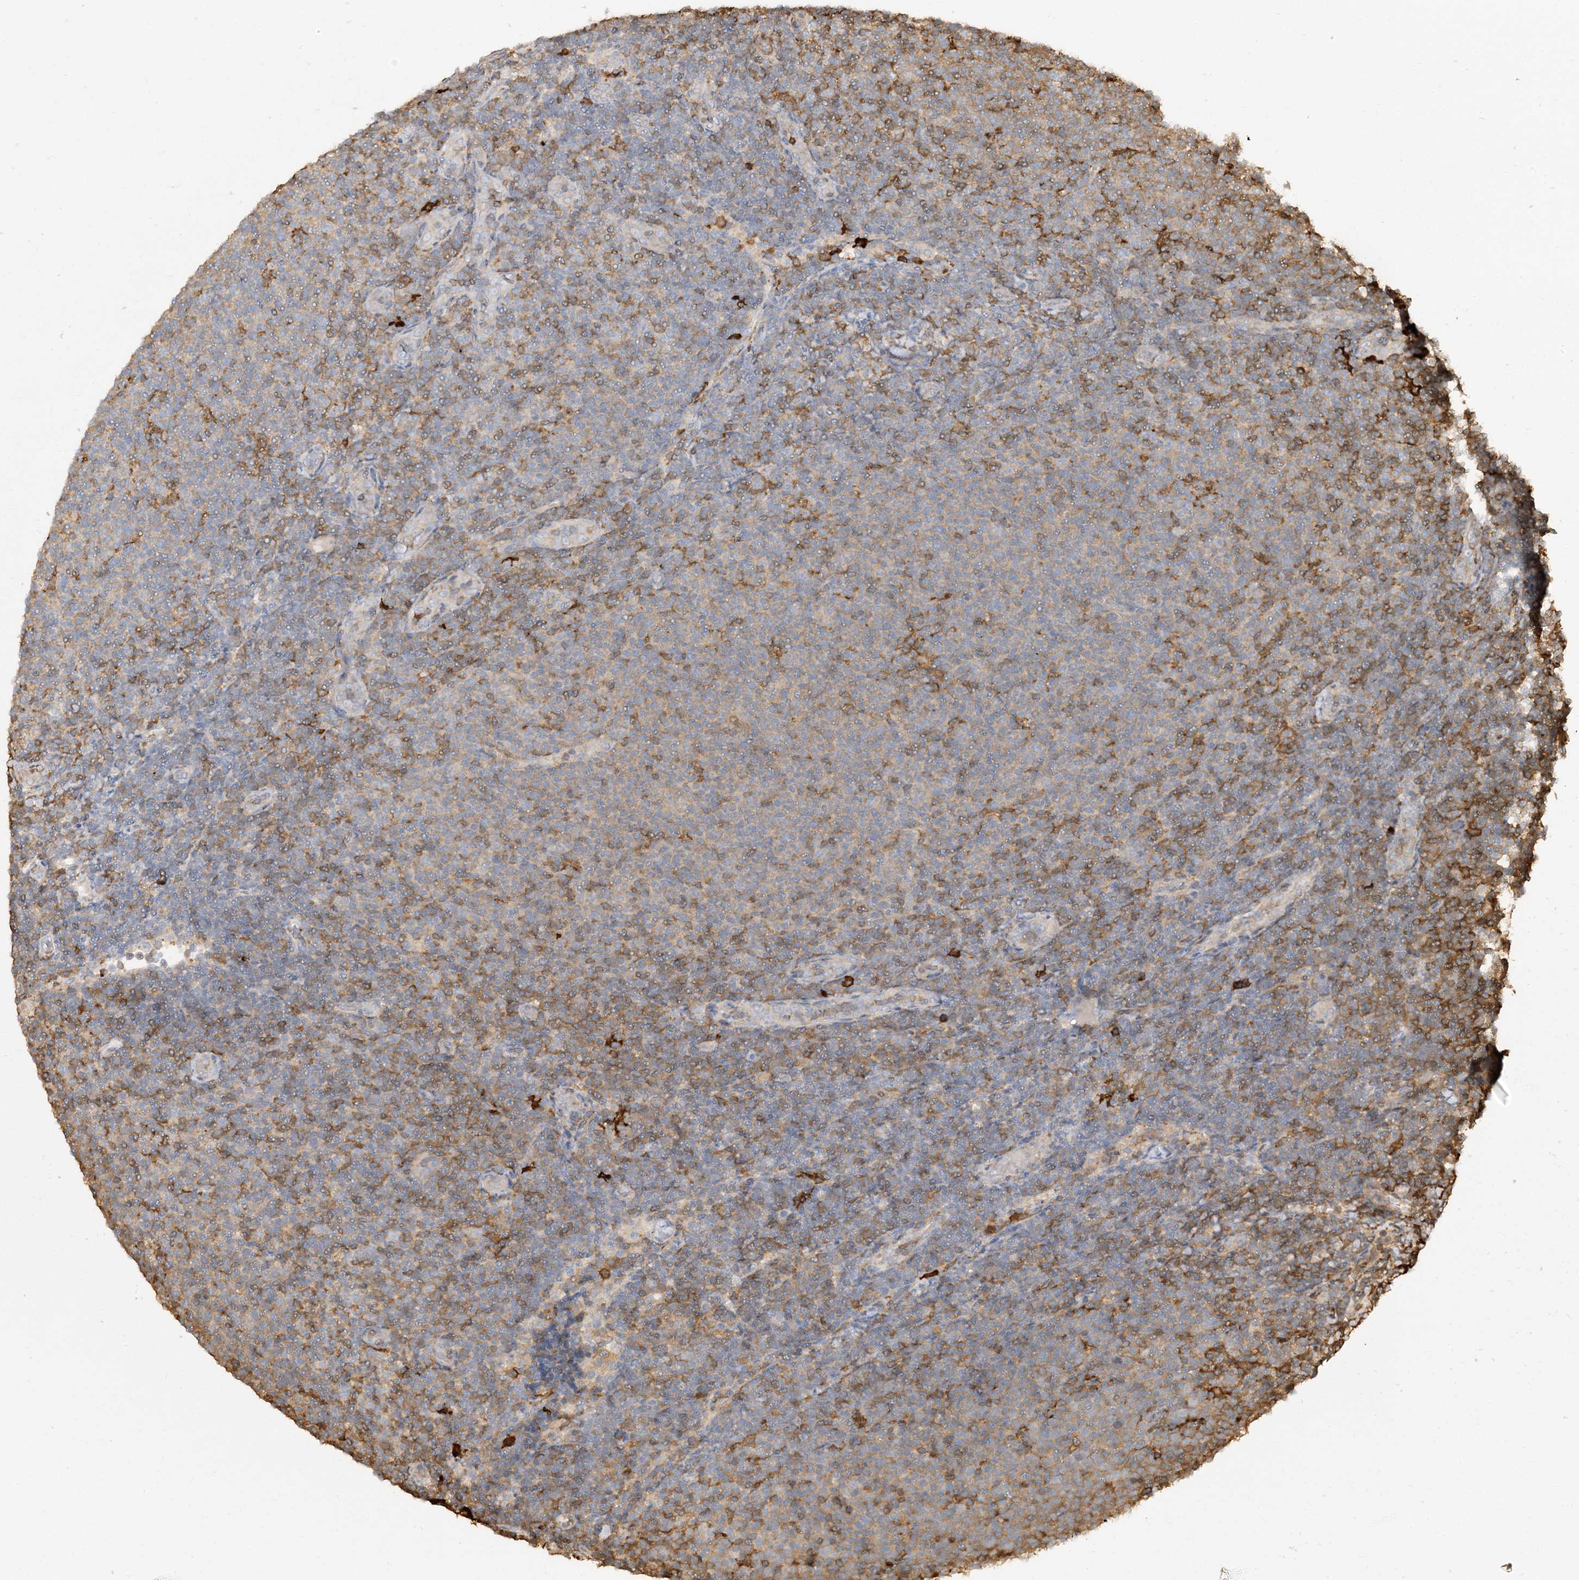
{"staining": {"intensity": "weak", "quantity": "25%-75%", "location": "cytoplasmic/membranous"}, "tissue": "lymphoma", "cell_type": "Tumor cells", "image_type": "cancer", "snomed": [{"axis": "morphology", "description": "Malignant lymphoma, non-Hodgkin's type, Low grade"}, {"axis": "topography", "description": "Lymph node"}], "caption": "Immunohistochemical staining of human lymphoma exhibits weak cytoplasmic/membranous protein expression in about 25%-75% of tumor cells.", "gene": "PHACTR2", "patient": {"sex": "male", "age": 66}}